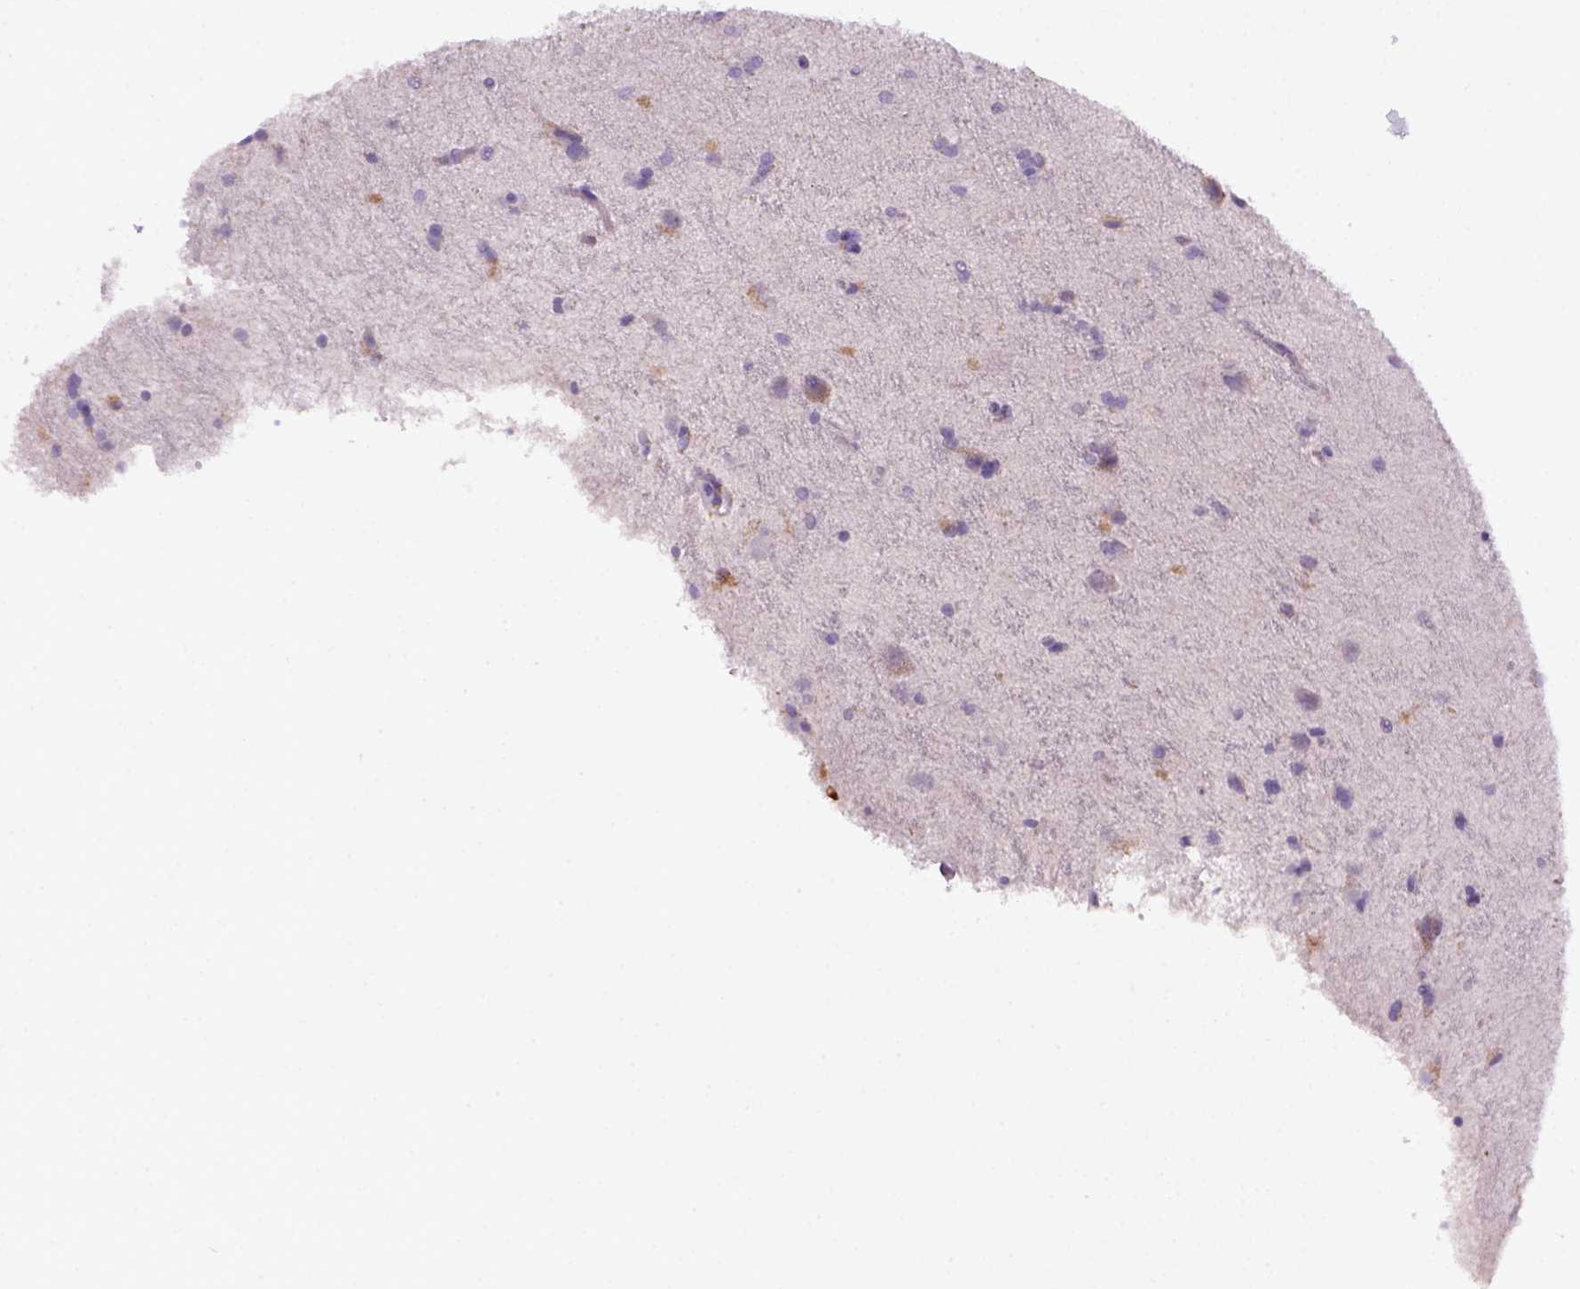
{"staining": {"intensity": "negative", "quantity": "none", "location": "none"}, "tissue": "glioma", "cell_type": "Tumor cells", "image_type": "cancer", "snomed": [{"axis": "morphology", "description": "Glioma, malignant, Low grade"}, {"axis": "topography", "description": "Brain"}], "caption": "Histopathology image shows no significant protein expression in tumor cells of glioma.", "gene": "CD14", "patient": {"sex": "male", "age": 58}}